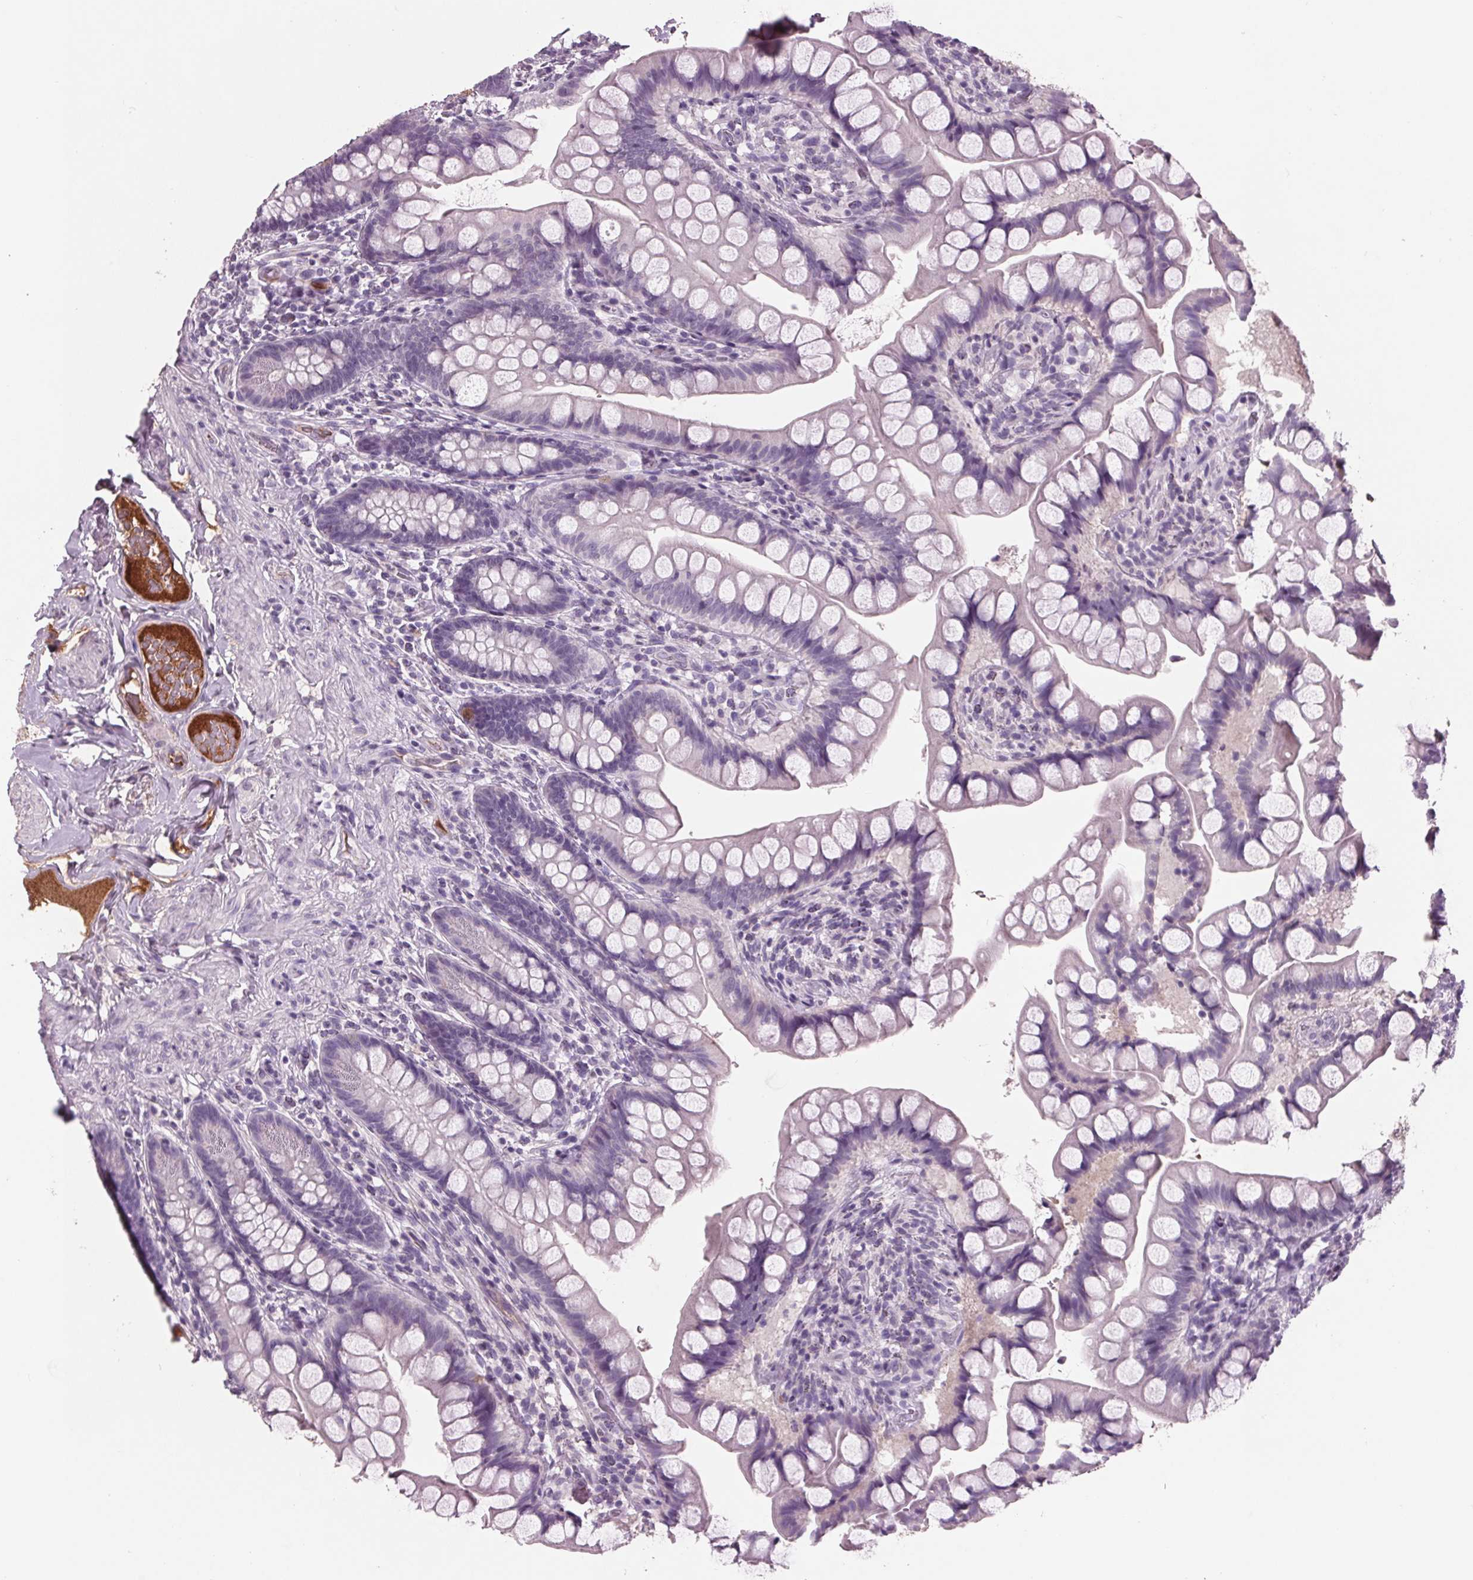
{"staining": {"intensity": "negative", "quantity": "none", "location": "none"}, "tissue": "small intestine", "cell_type": "Glandular cells", "image_type": "normal", "snomed": [{"axis": "morphology", "description": "Normal tissue, NOS"}, {"axis": "topography", "description": "Small intestine"}], "caption": "Glandular cells show no significant protein positivity in unremarkable small intestine. (DAB IHC visualized using brightfield microscopy, high magnification).", "gene": "C6", "patient": {"sex": "male", "age": 70}}